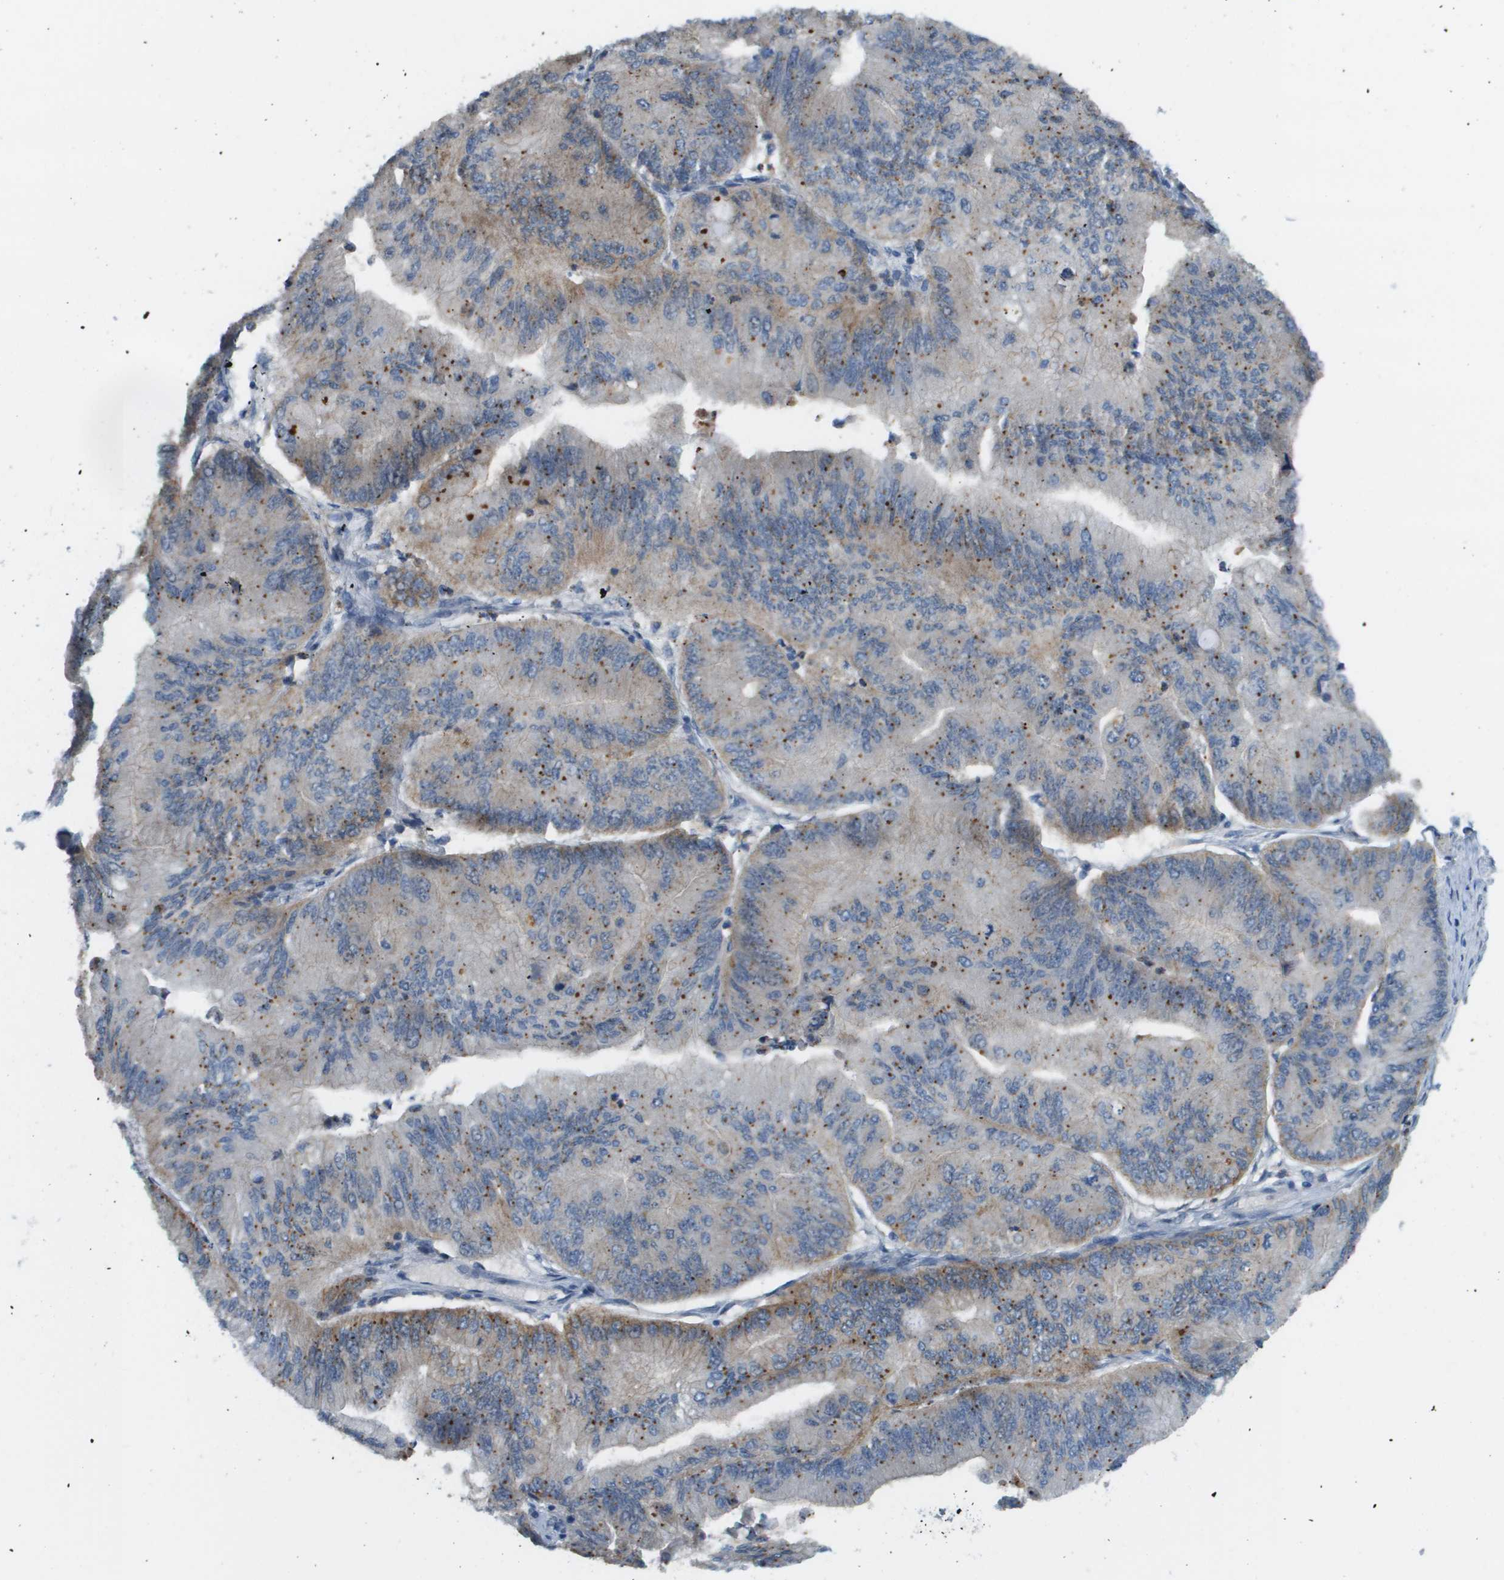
{"staining": {"intensity": "moderate", "quantity": "25%-75%", "location": "cytoplasmic/membranous"}, "tissue": "ovarian cancer", "cell_type": "Tumor cells", "image_type": "cancer", "snomed": [{"axis": "morphology", "description": "Cystadenocarcinoma, mucinous, NOS"}, {"axis": "topography", "description": "Ovary"}], "caption": "This micrograph exhibits immunohistochemistry staining of human ovarian mucinous cystadenocarcinoma, with medium moderate cytoplasmic/membranous positivity in about 25%-75% of tumor cells.", "gene": "MYH11", "patient": {"sex": "female", "age": 61}}